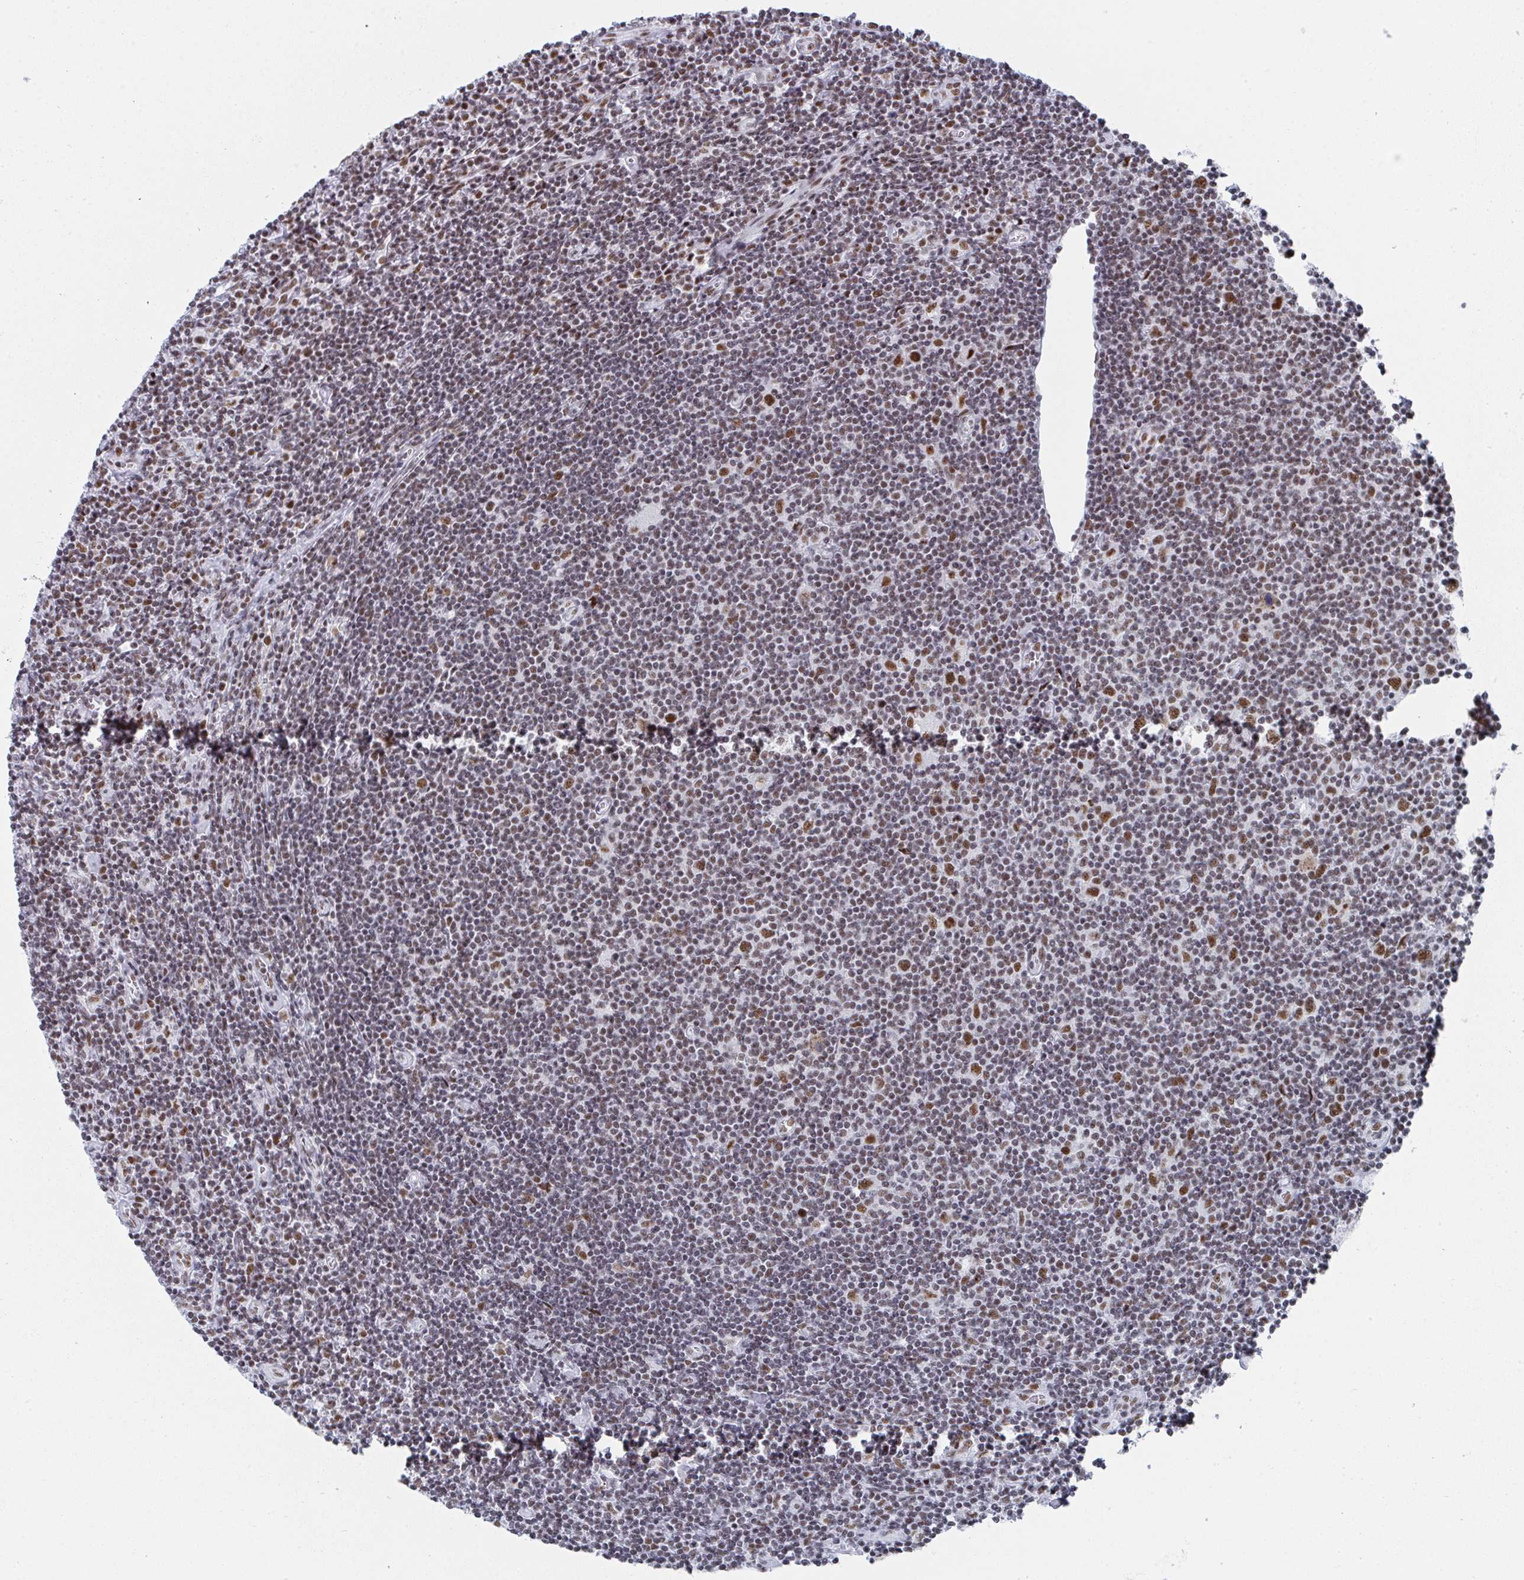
{"staining": {"intensity": "moderate", "quantity": ">75%", "location": "nuclear"}, "tissue": "lymphoma", "cell_type": "Tumor cells", "image_type": "cancer", "snomed": [{"axis": "morphology", "description": "Hodgkin's disease, NOS"}, {"axis": "topography", "description": "Lymph node"}], "caption": "Hodgkin's disease tissue exhibits moderate nuclear staining in approximately >75% of tumor cells, visualized by immunohistochemistry. (IHC, brightfield microscopy, high magnification).", "gene": "SNRNP70", "patient": {"sex": "male", "age": 40}}